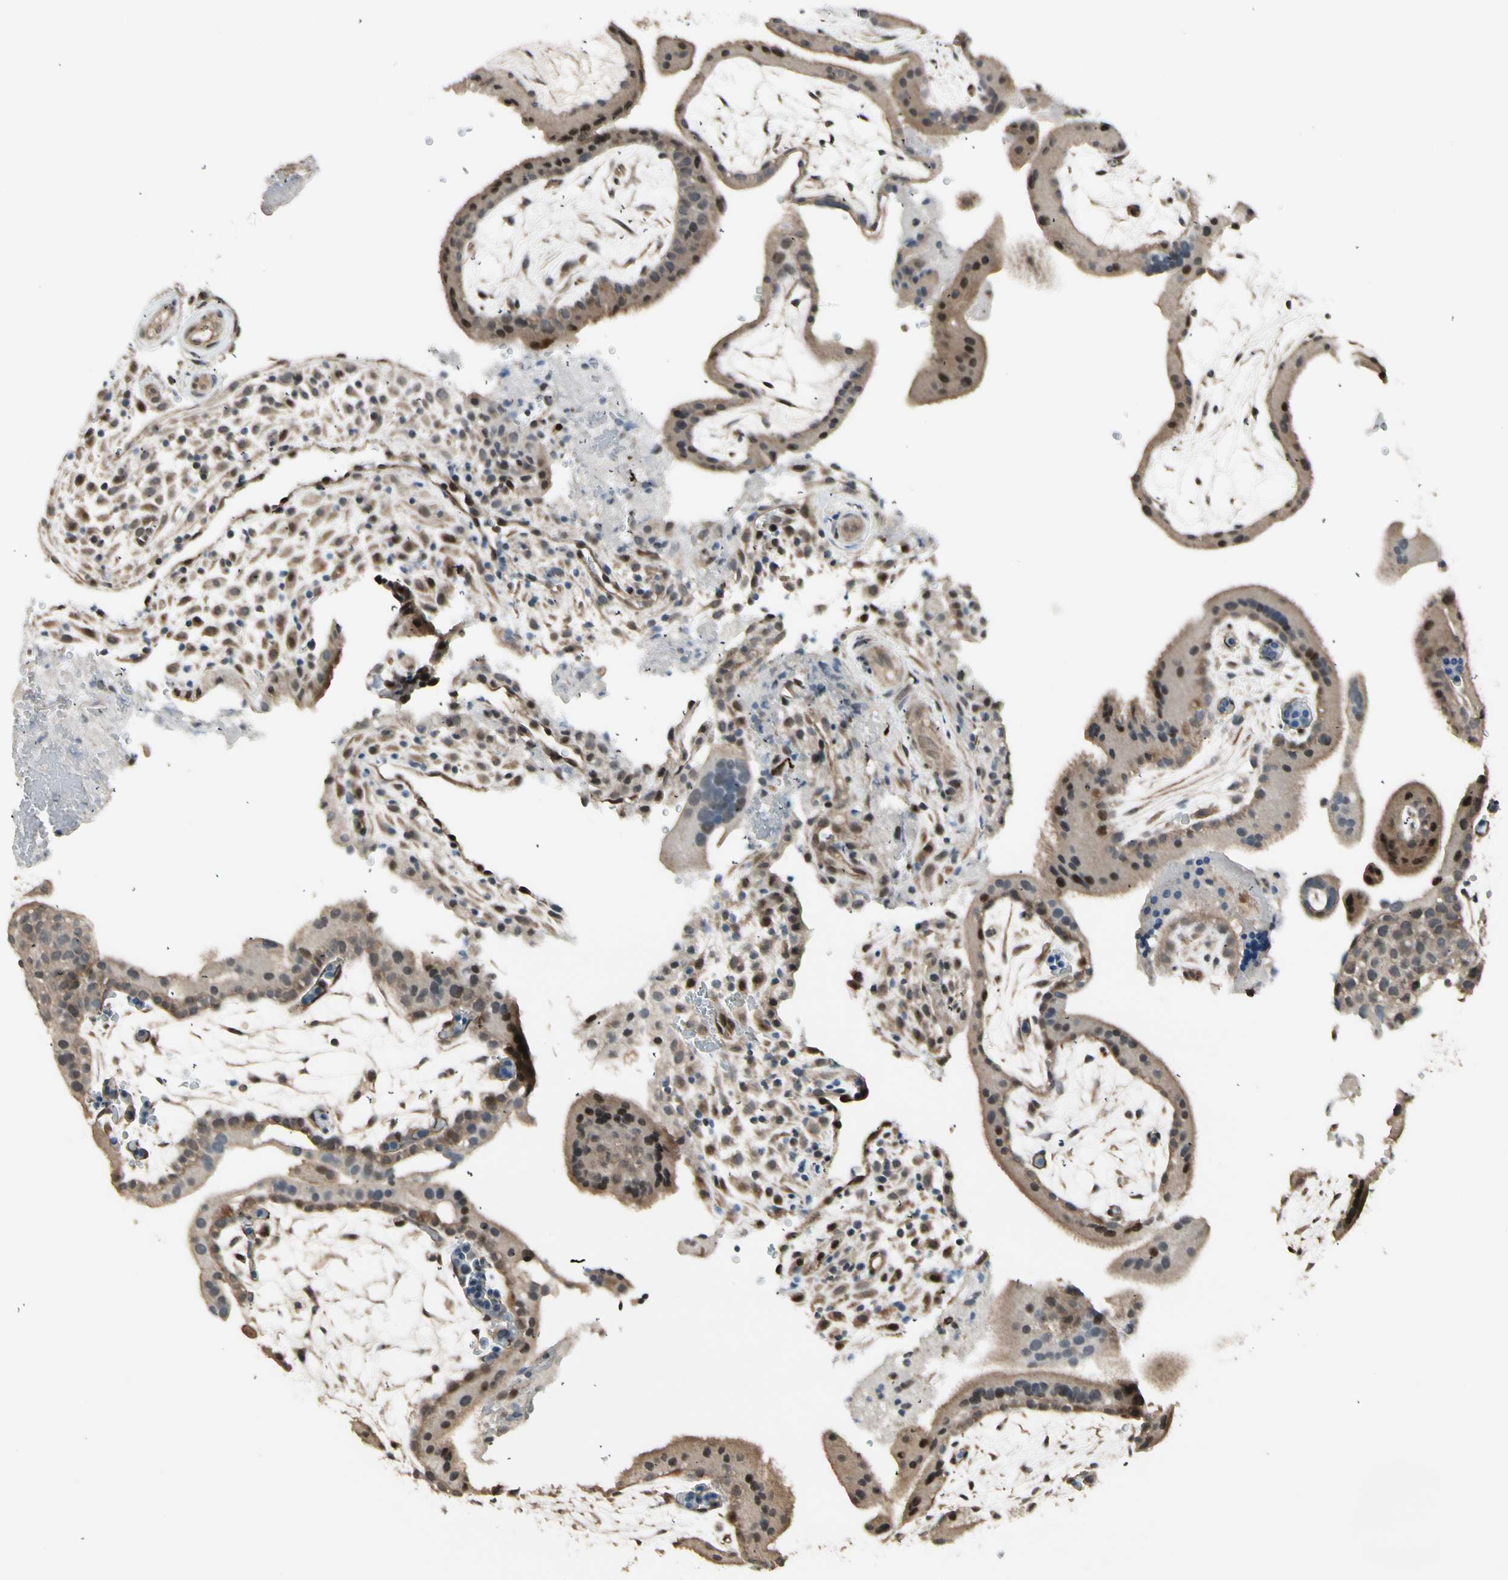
{"staining": {"intensity": "moderate", "quantity": ">75%", "location": "cytoplasmic/membranous"}, "tissue": "placenta", "cell_type": "Decidual cells", "image_type": "normal", "snomed": [{"axis": "morphology", "description": "Normal tissue, NOS"}, {"axis": "topography", "description": "Placenta"}], "caption": "An image of human placenta stained for a protein demonstrates moderate cytoplasmic/membranous brown staining in decidual cells. (IHC, brightfield microscopy, high magnification).", "gene": "SVBP", "patient": {"sex": "female", "age": 19}}